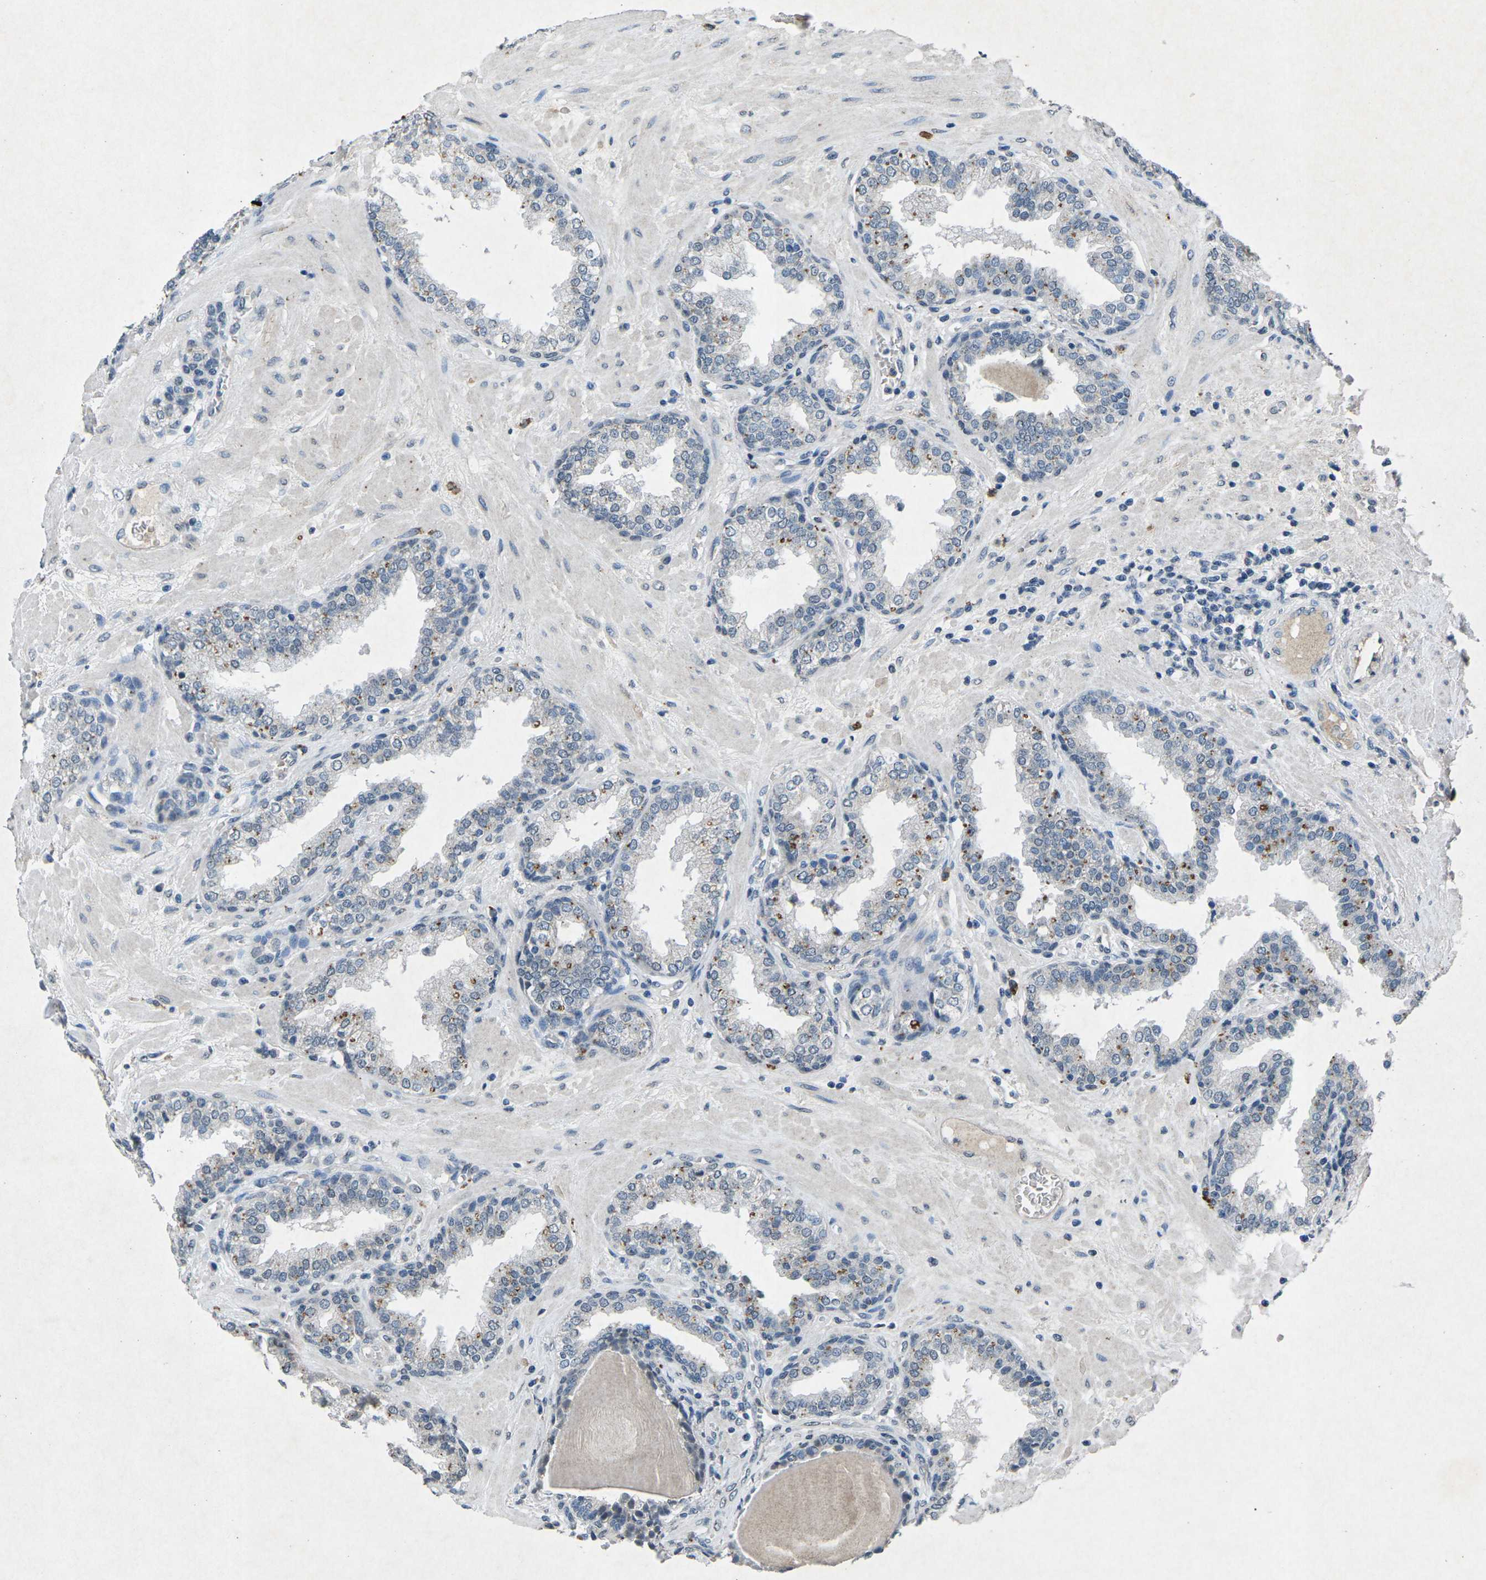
{"staining": {"intensity": "weak", "quantity": "<25%", "location": "cytoplasmic/membranous"}, "tissue": "prostate", "cell_type": "Glandular cells", "image_type": "normal", "snomed": [{"axis": "morphology", "description": "Normal tissue, NOS"}, {"axis": "topography", "description": "Prostate"}], "caption": "This is a histopathology image of IHC staining of unremarkable prostate, which shows no staining in glandular cells.", "gene": "PLG", "patient": {"sex": "male", "age": 51}}